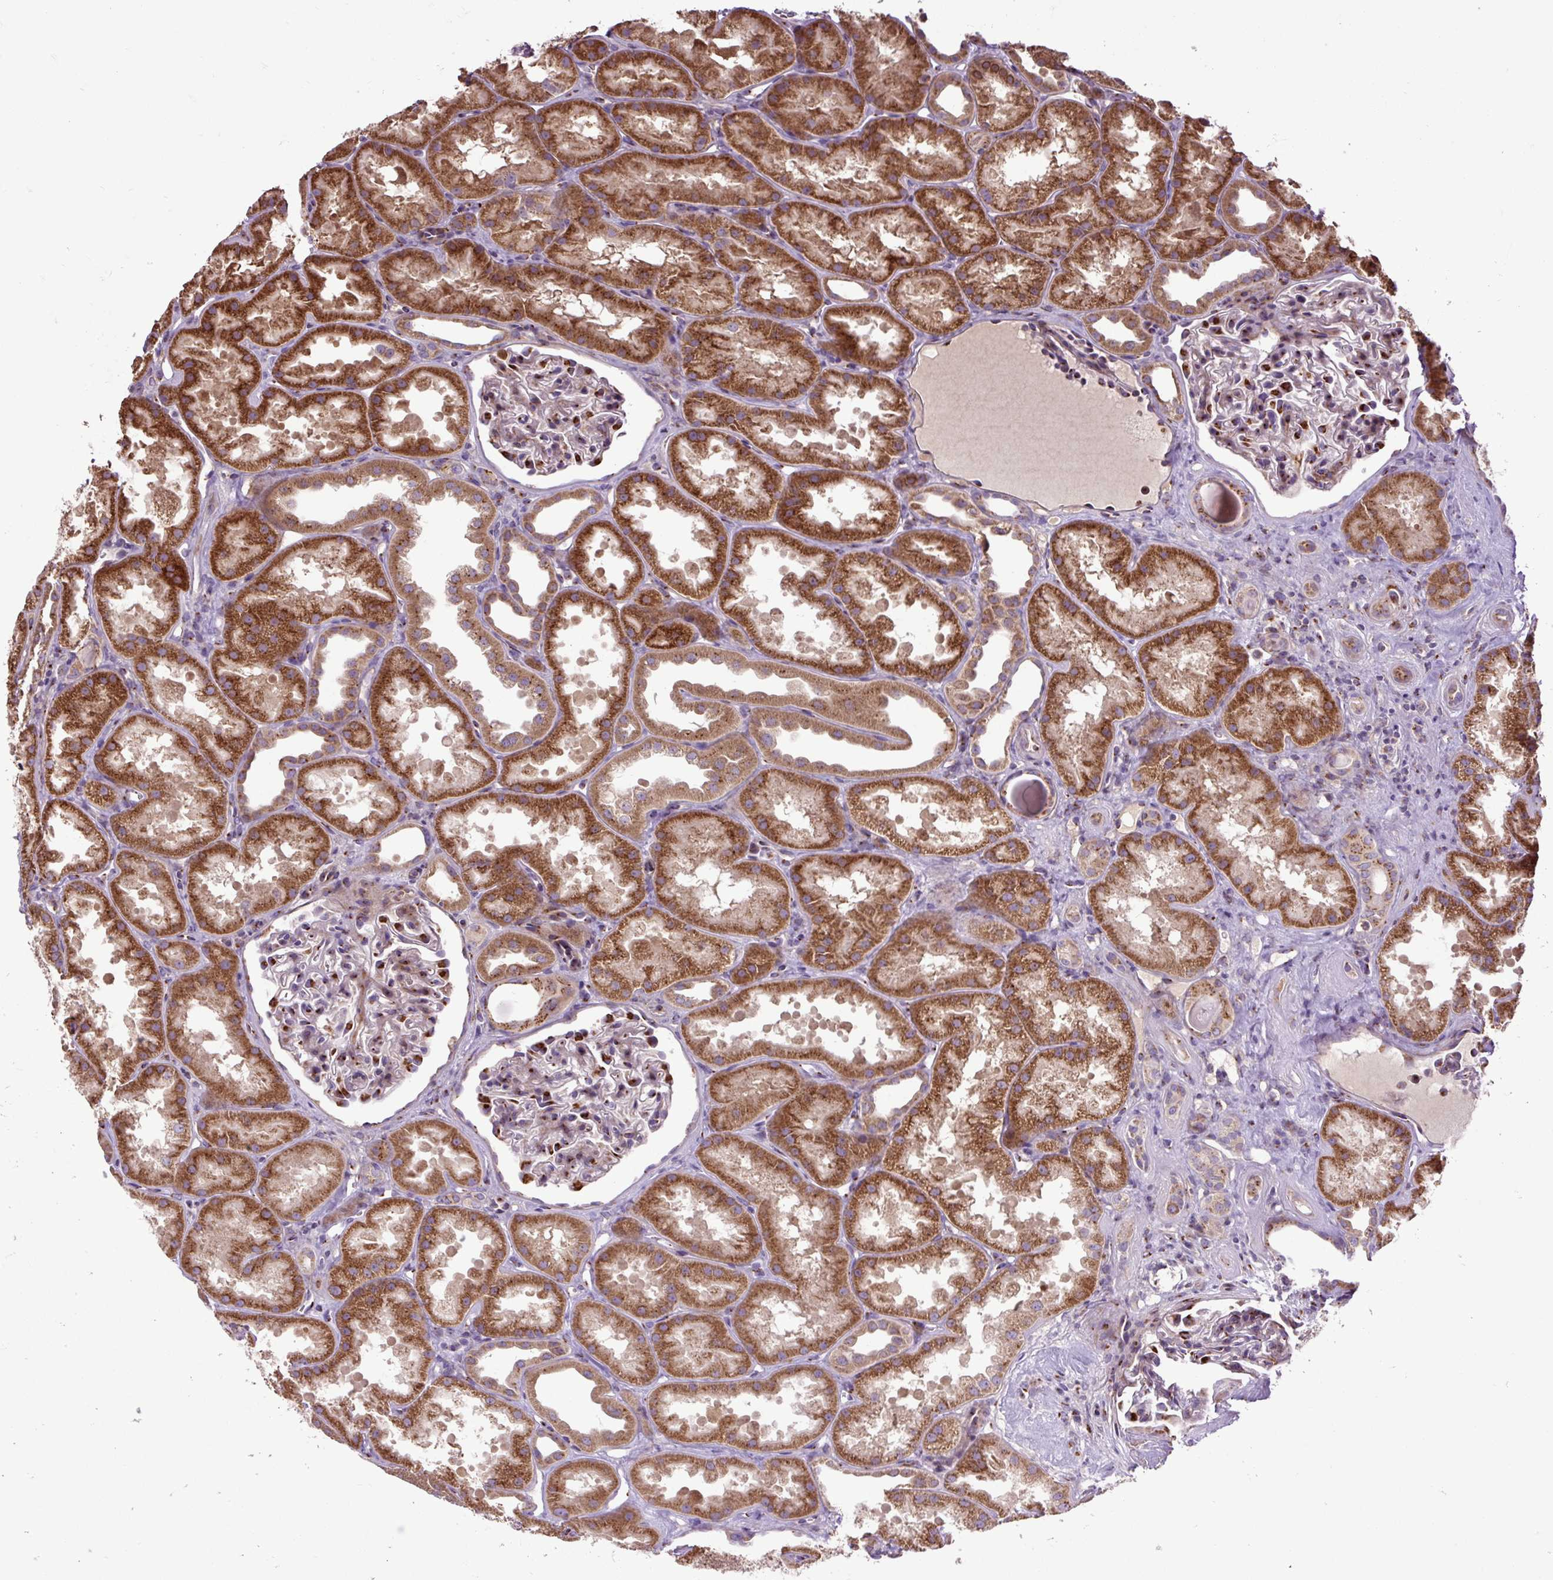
{"staining": {"intensity": "strong", "quantity": "<25%", "location": "cytoplasmic/membranous"}, "tissue": "kidney", "cell_type": "Cells in glomeruli", "image_type": "normal", "snomed": [{"axis": "morphology", "description": "Normal tissue, NOS"}, {"axis": "topography", "description": "Kidney"}], "caption": "A high-resolution photomicrograph shows immunohistochemistry staining of benign kidney, which exhibits strong cytoplasmic/membranous staining in approximately <25% of cells in glomeruli.", "gene": "MSMP", "patient": {"sex": "male", "age": 61}}